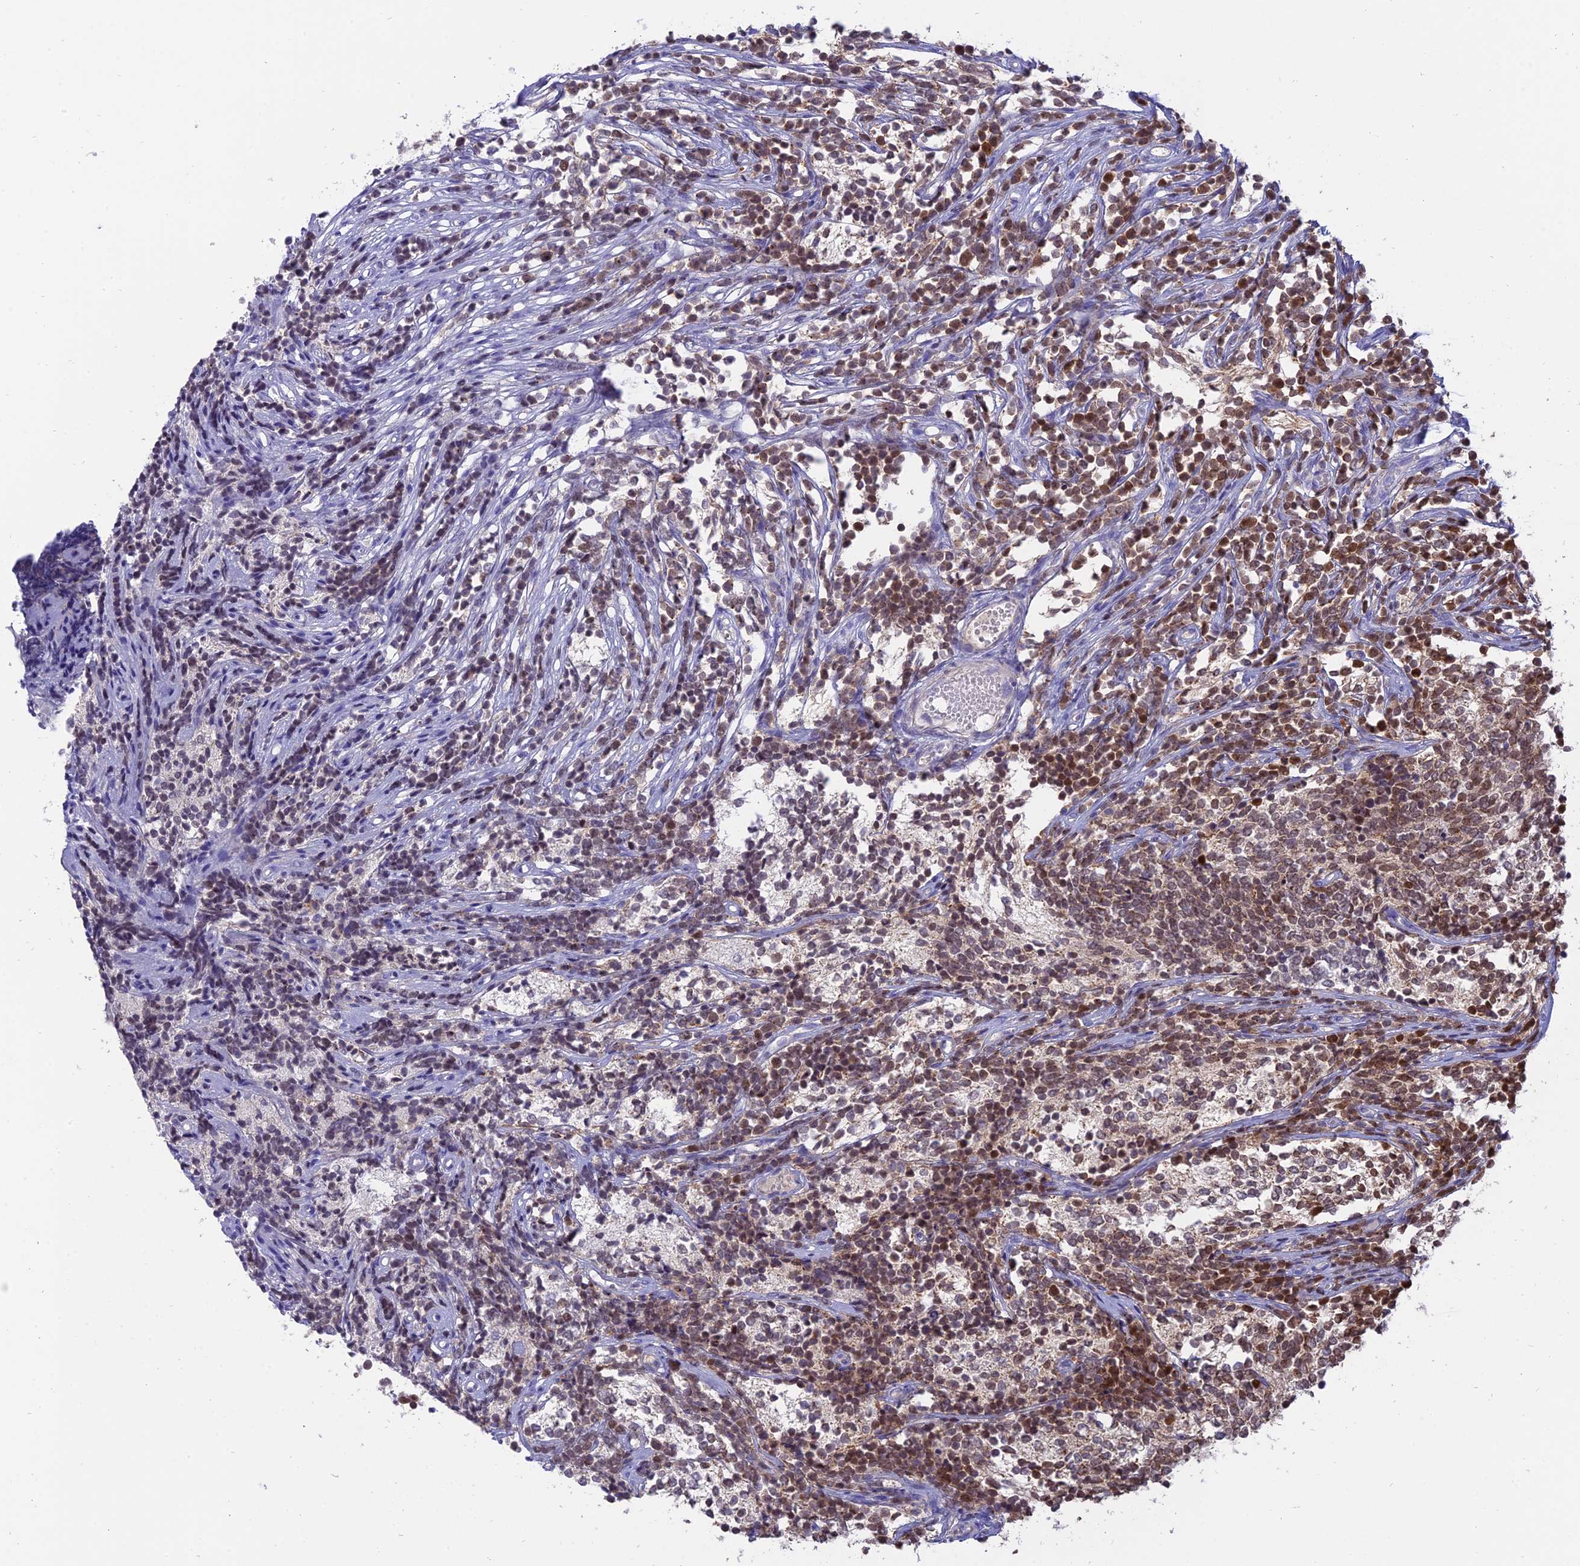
{"staining": {"intensity": "moderate", "quantity": "25%-75%", "location": "nuclear"}, "tissue": "glioma", "cell_type": "Tumor cells", "image_type": "cancer", "snomed": [{"axis": "morphology", "description": "Glioma, malignant, Low grade"}, {"axis": "topography", "description": "Brain"}], "caption": "Immunohistochemistry (IHC) of human low-grade glioma (malignant) shows medium levels of moderate nuclear positivity in about 25%-75% of tumor cells.", "gene": "CENPV", "patient": {"sex": "female", "age": 1}}